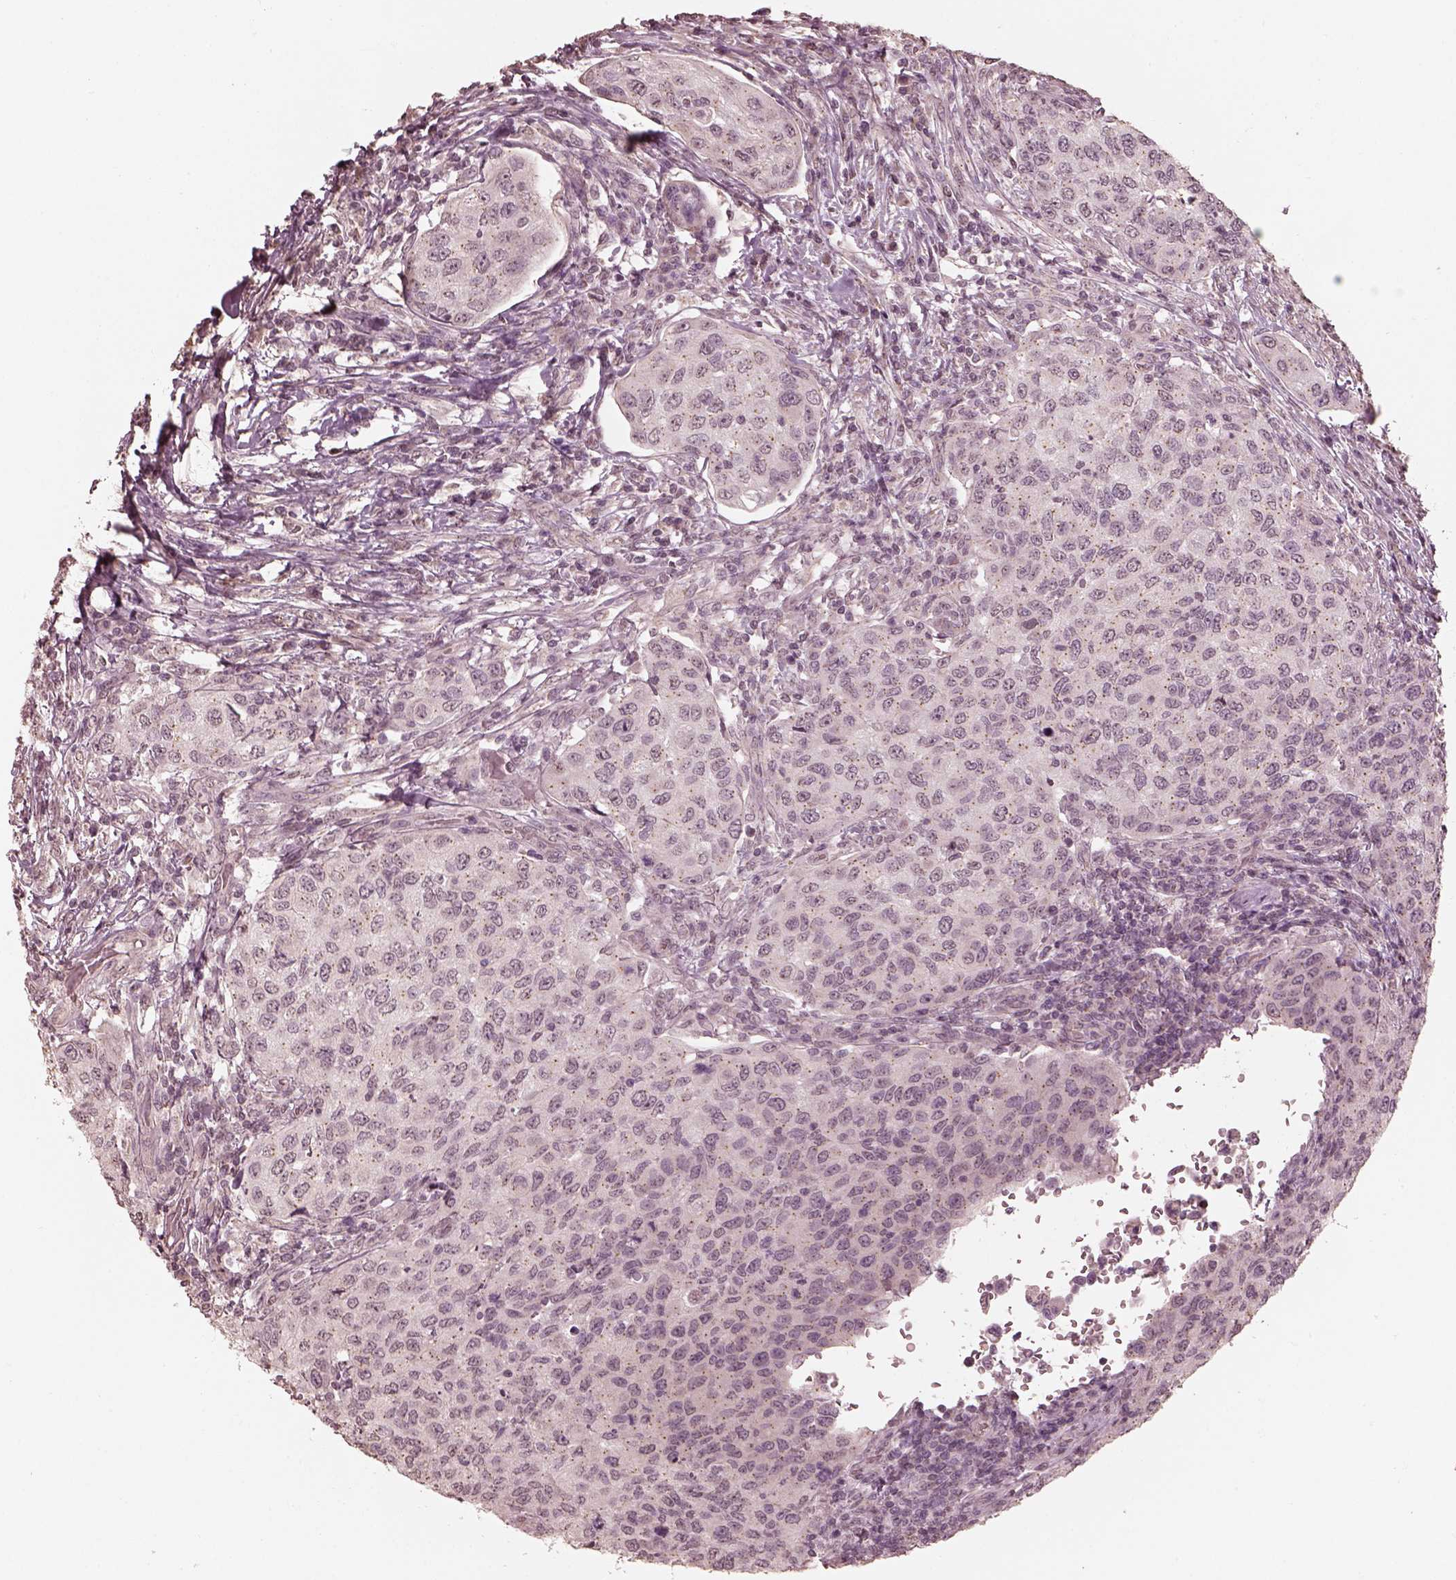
{"staining": {"intensity": "negative", "quantity": "none", "location": "none"}, "tissue": "urothelial cancer", "cell_type": "Tumor cells", "image_type": "cancer", "snomed": [{"axis": "morphology", "description": "Urothelial carcinoma, High grade"}, {"axis": "topography", "description": "Urinary bladder"}], "caption": "Micrograph shows no significant protein staining in tumor cells of urothelial cancer. (DAB (3,3'-diaminobenzidine) IHC visualized using brightfield microscopy, high magnification).", "gene": "SLC7A4", "patient": {"sex": "female", "age": 78}}